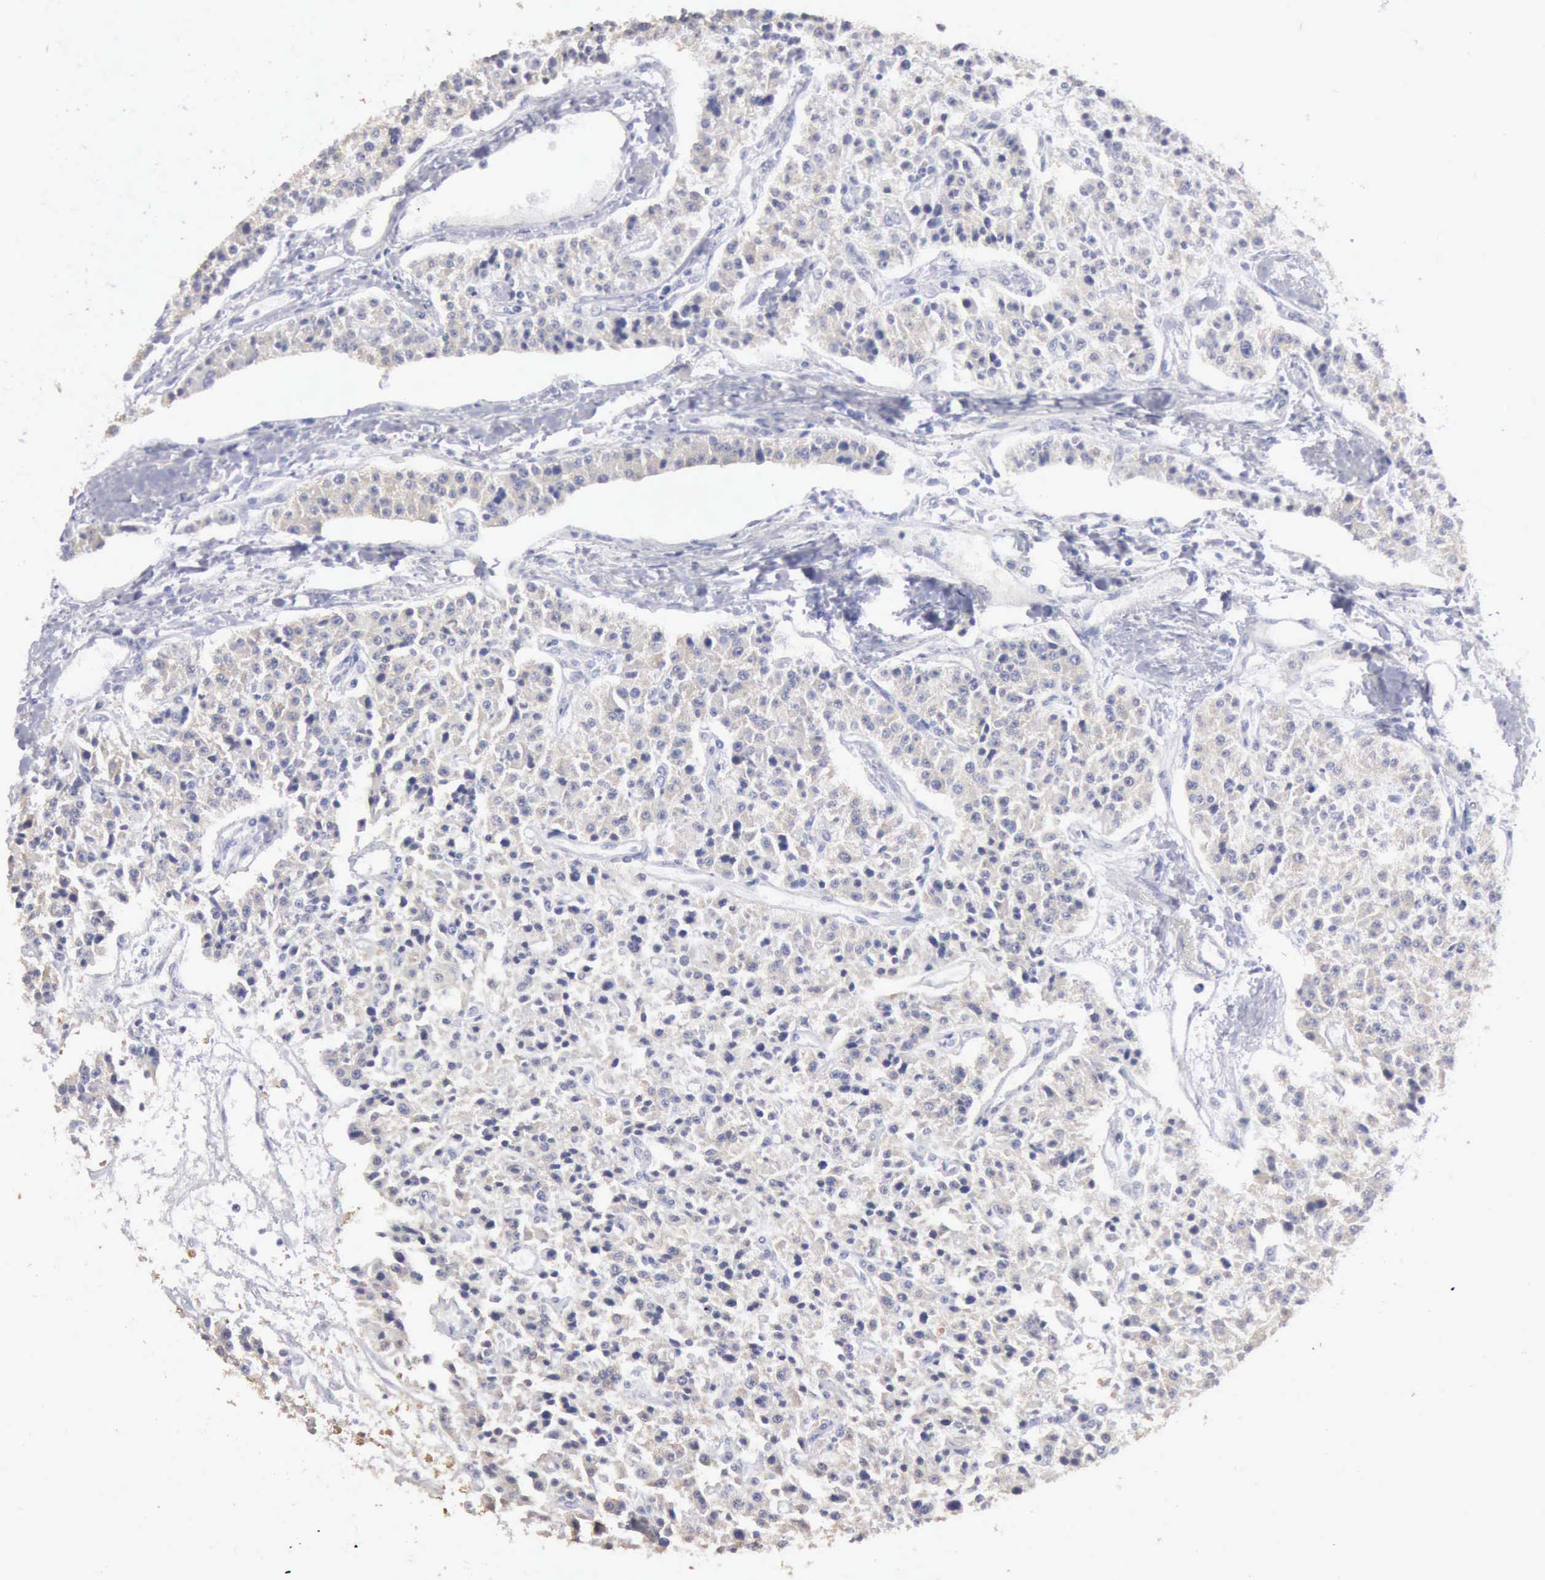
{"staining": {"intensity": "weak", "quantity": "<25%", "location": "cytoplasmic/membranous"}, "tissue": "carcinoid", "cell_type": "Tumor cells", "image_type": "cancer", "snomed": [{"axis": "morphology", "description": "Carcinoid, malignant, NOS"}, {"axis": "topography", "description": "Stomach"}], "caption": "A micrograph of human carcinoid is negative for staining in tumor cells.", "gene": "TXLNG", "patient": {"sex": "female", "age": 76}}